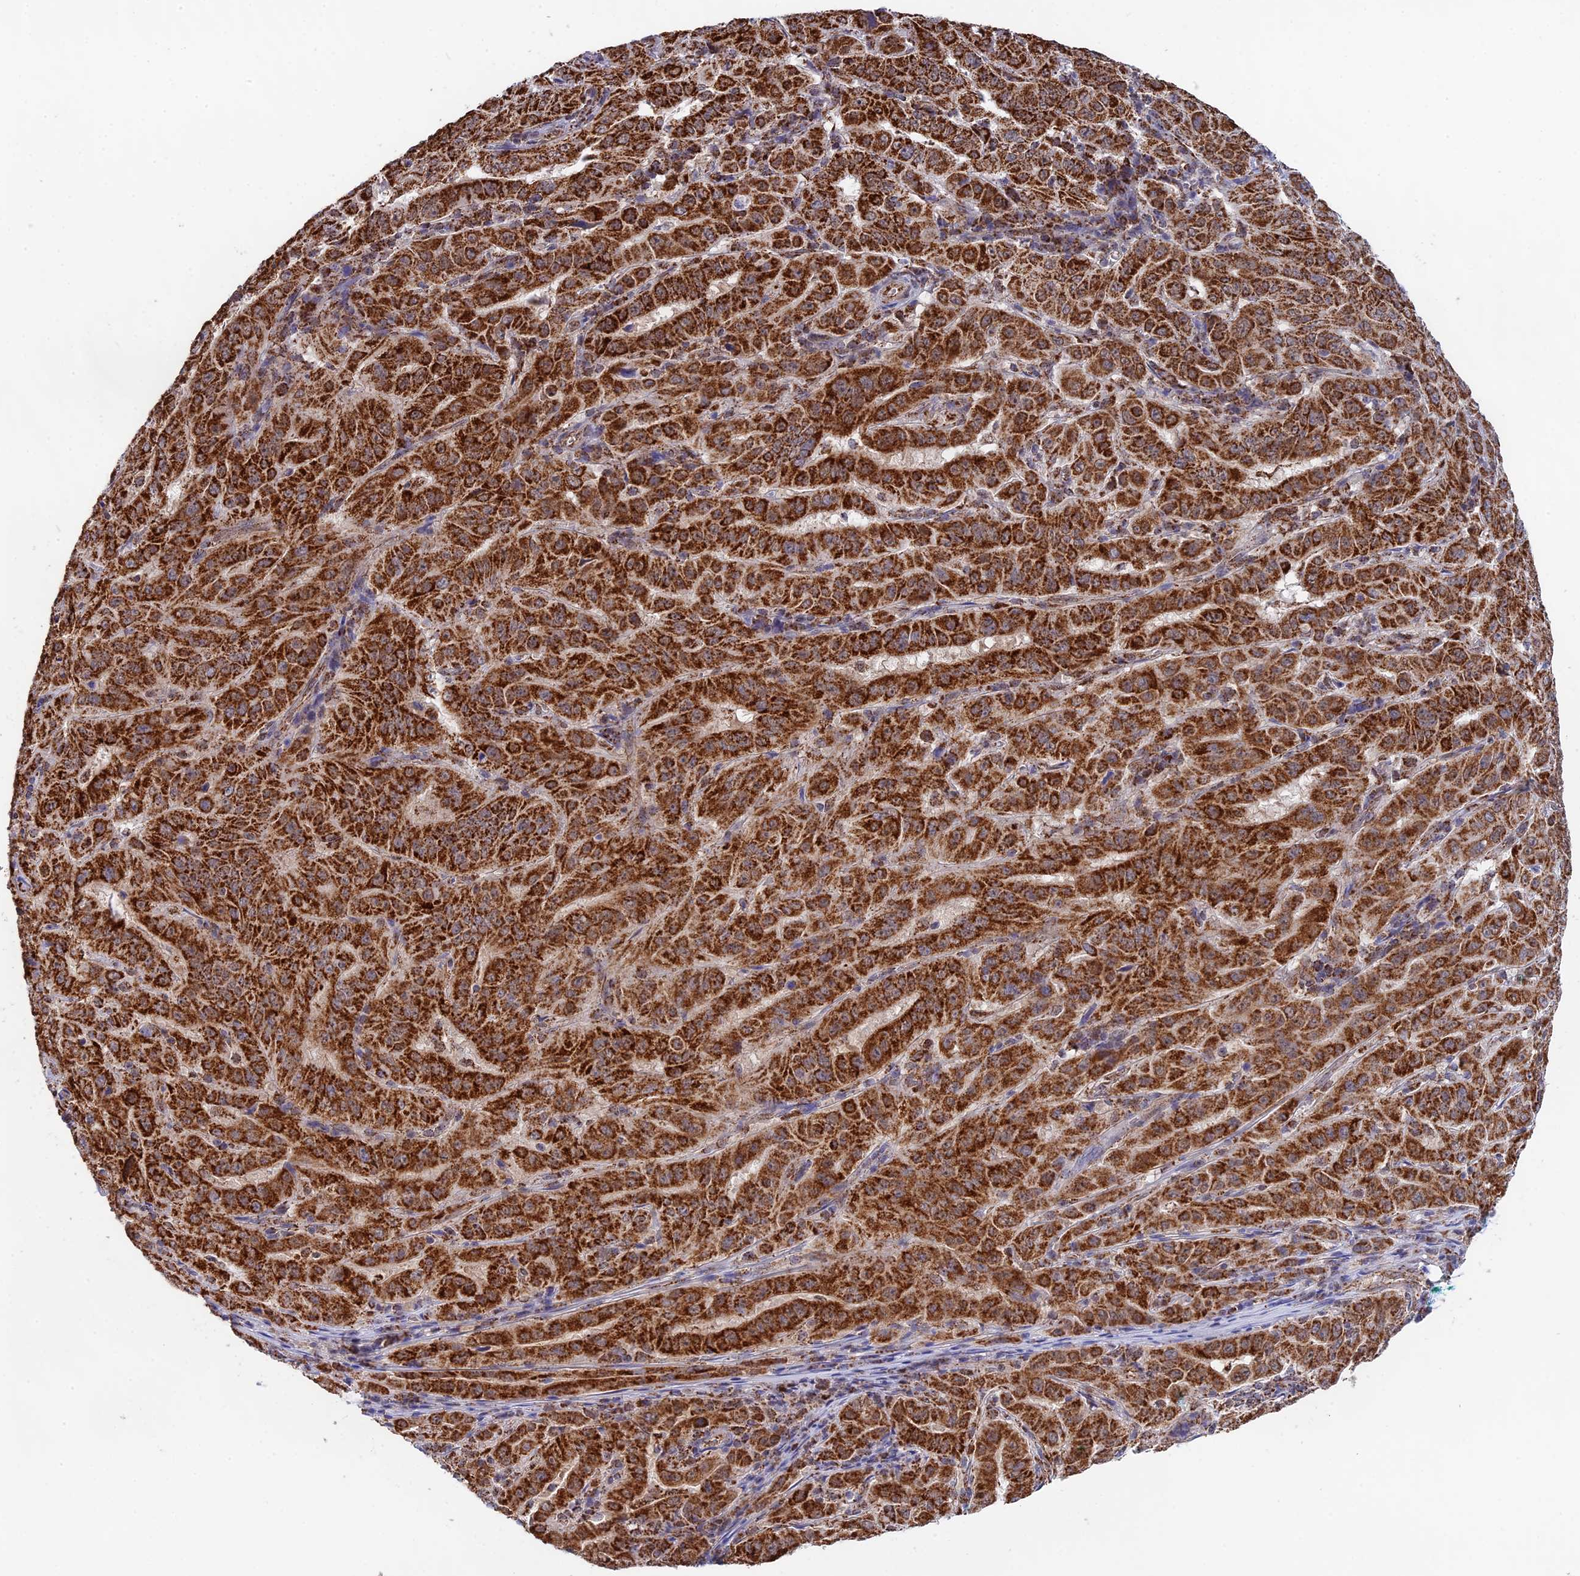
{"staining": {"intensity": "strong", "quantity": ">75%", "location": "cytoplasmic/membranous"}, "tissue": "pancreatic cancer", "cell_type": "Tumor cells", "image_type": "cancer", "snomed": [{"axis": "morphology", "description": "Adenocarcinoma, NOS"}, {"axis": "topography", "description": "Pancreas"}], "caption": "Brown immunohistochemical staining in pancreatic cancer (adenocarcinoma) reveals strong cytoplasmic/membranous positivity in approximately >75% of tumor cells.", "gene": "CDC16", "patient": {"sex": "male", "age": 63}}